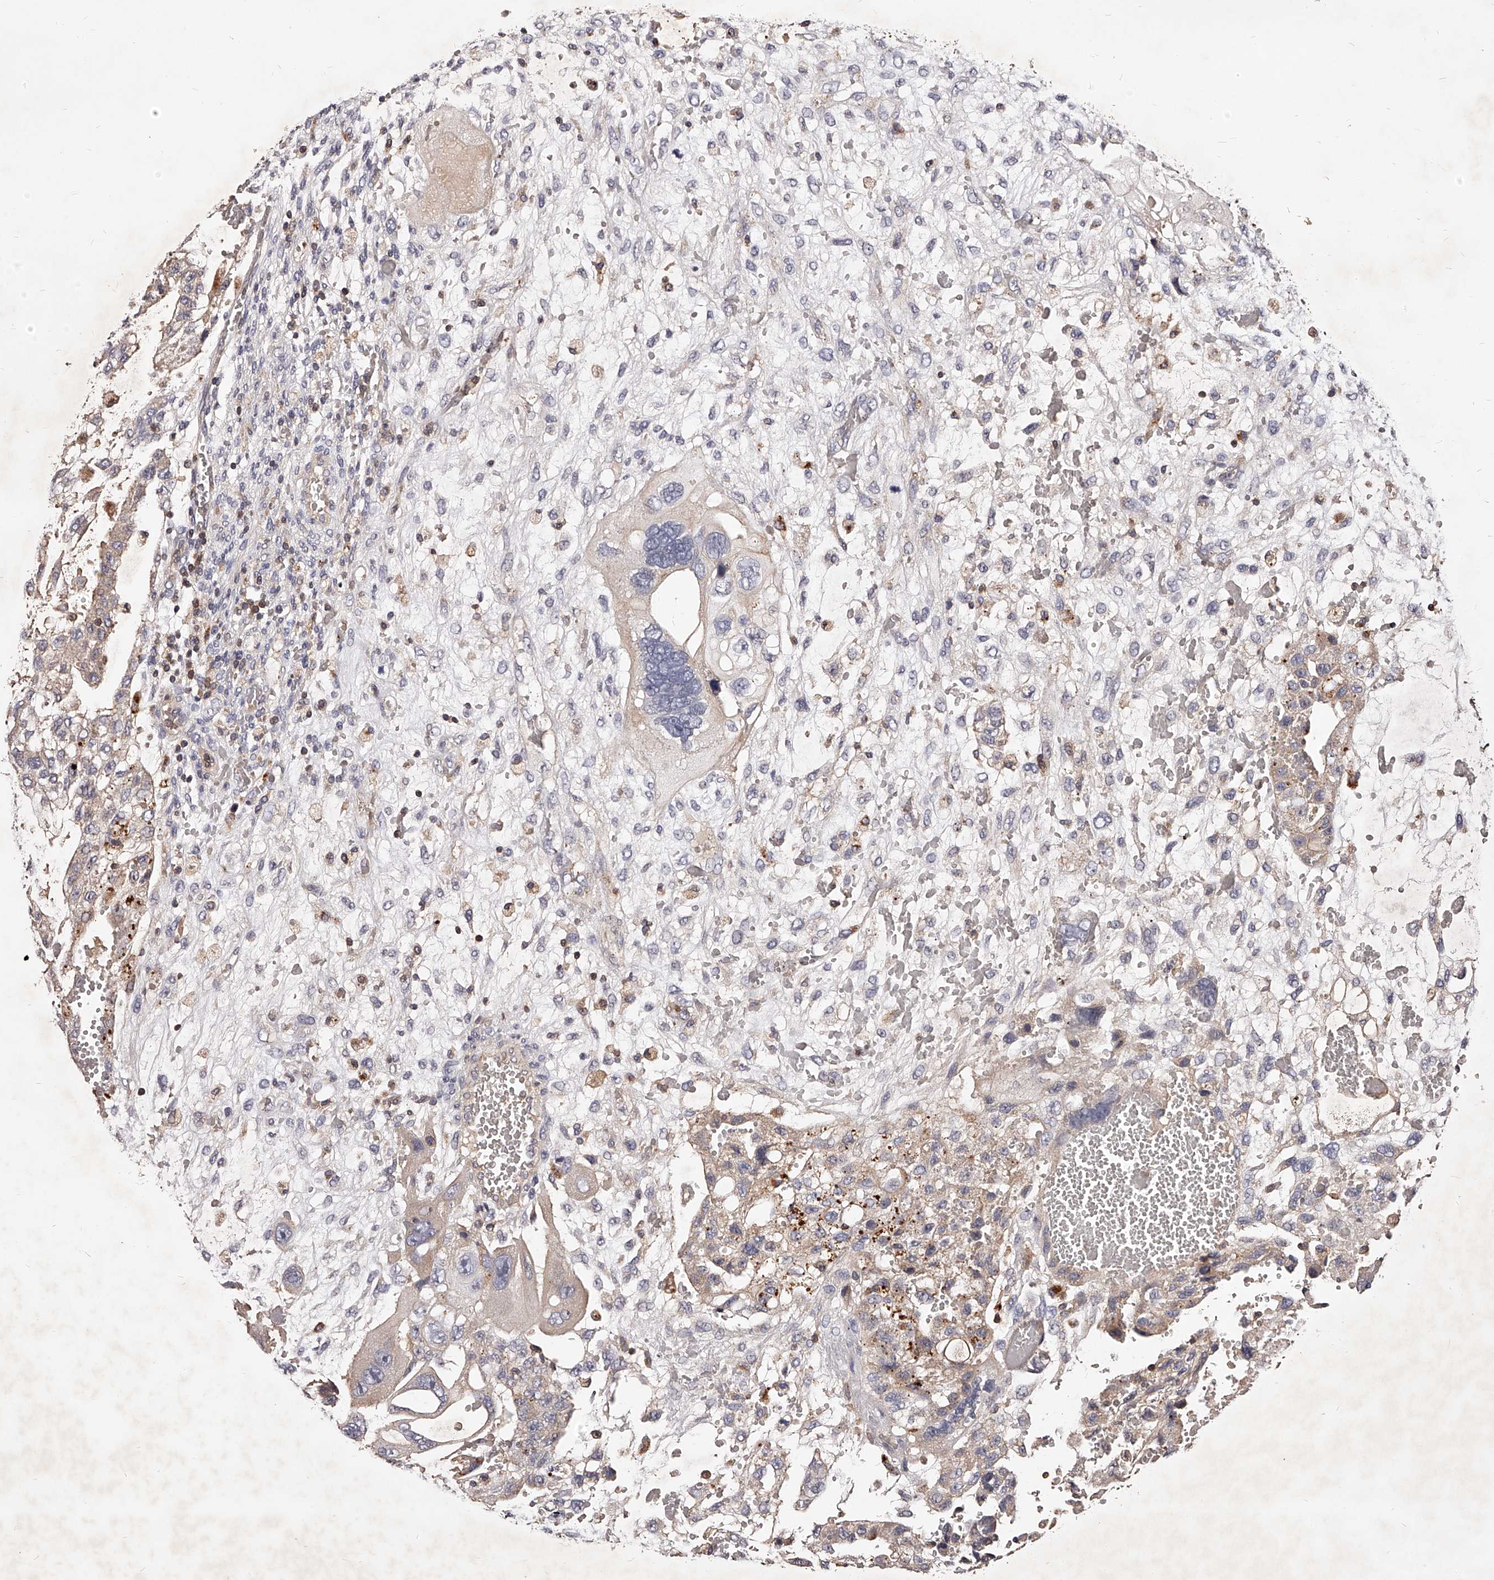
{"staining": {"intensity": "weak", "quantity": "25%-75%", "location": "cytoplasmic/membranous"}, "tissue": "testis cancer", "cell_type": "Tumor cells", "image_type": "cancer", "snomed": [{"axis": "morphology", "description": "Carcinoma, Embryonal, NOS"}, {"axis": "topography", "description": "Testis"}], "caption": "Immunohistochemistry (DAB) staining of embryonal carcinoma (testis) exhibits weak cytoplasmic/membranous protein positivity in approximately 25%-75% of tumor cells.", "gene": "PHACTR1", "patient": {"sex": "male", "age": 36}}